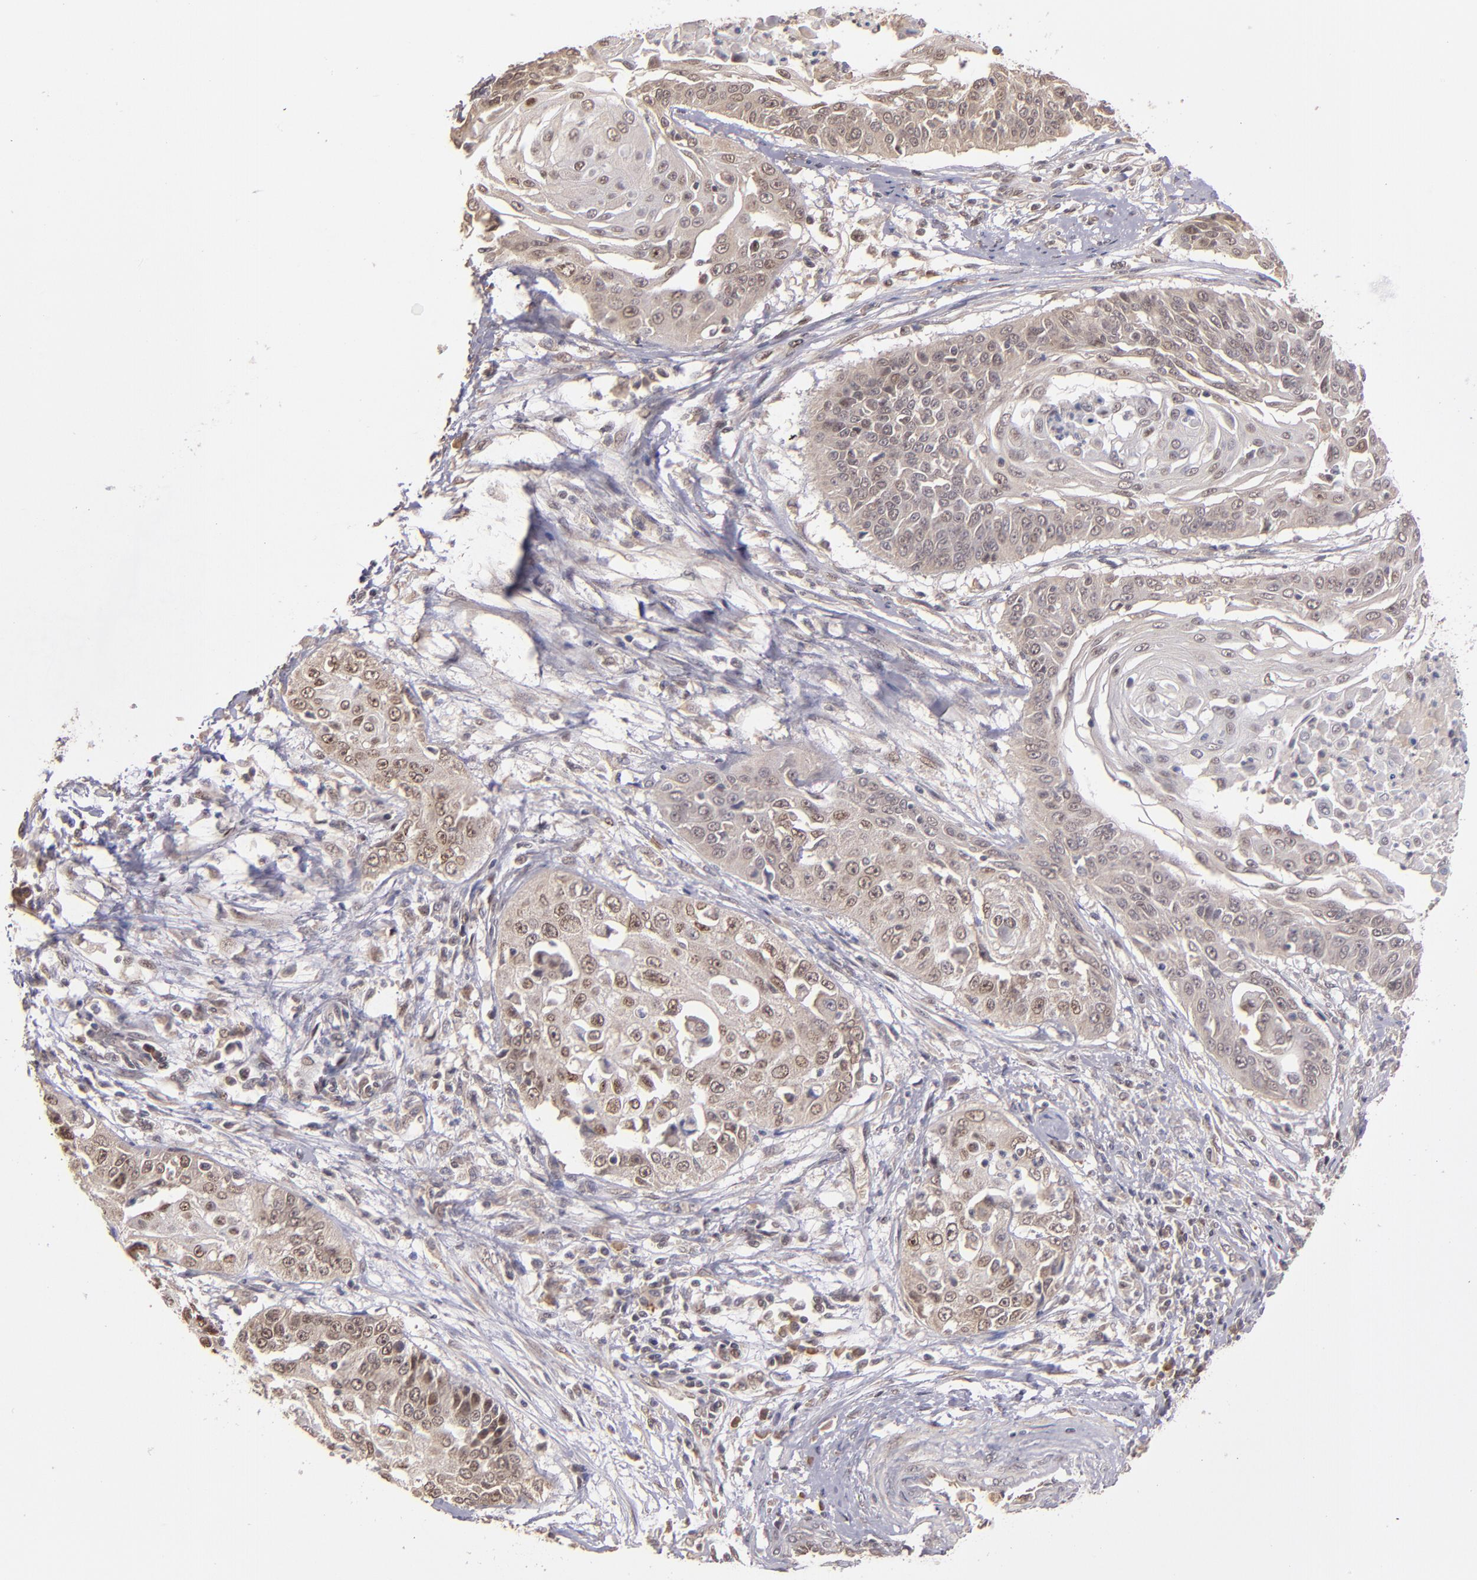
{"staining": {"intensity": "moderate", "quantity": ">75%", "location": "nuclear"}, "tissue": "cervical cancer", "cell_type": "Tumor cells", "image_type": "cancer", "snomed": [{"axis": "morphology", "description": "Squamous cell carcinoma, NOS"}, {"axis": "topography", "description": "Cervix"}], "caption": "Human squamous cell carcinoma (cervical) stained with a protein marker reveals moderate staining in tumor cells.", "gene": "ABHD12B", "patient": {"sex": "female", "age": 64}}